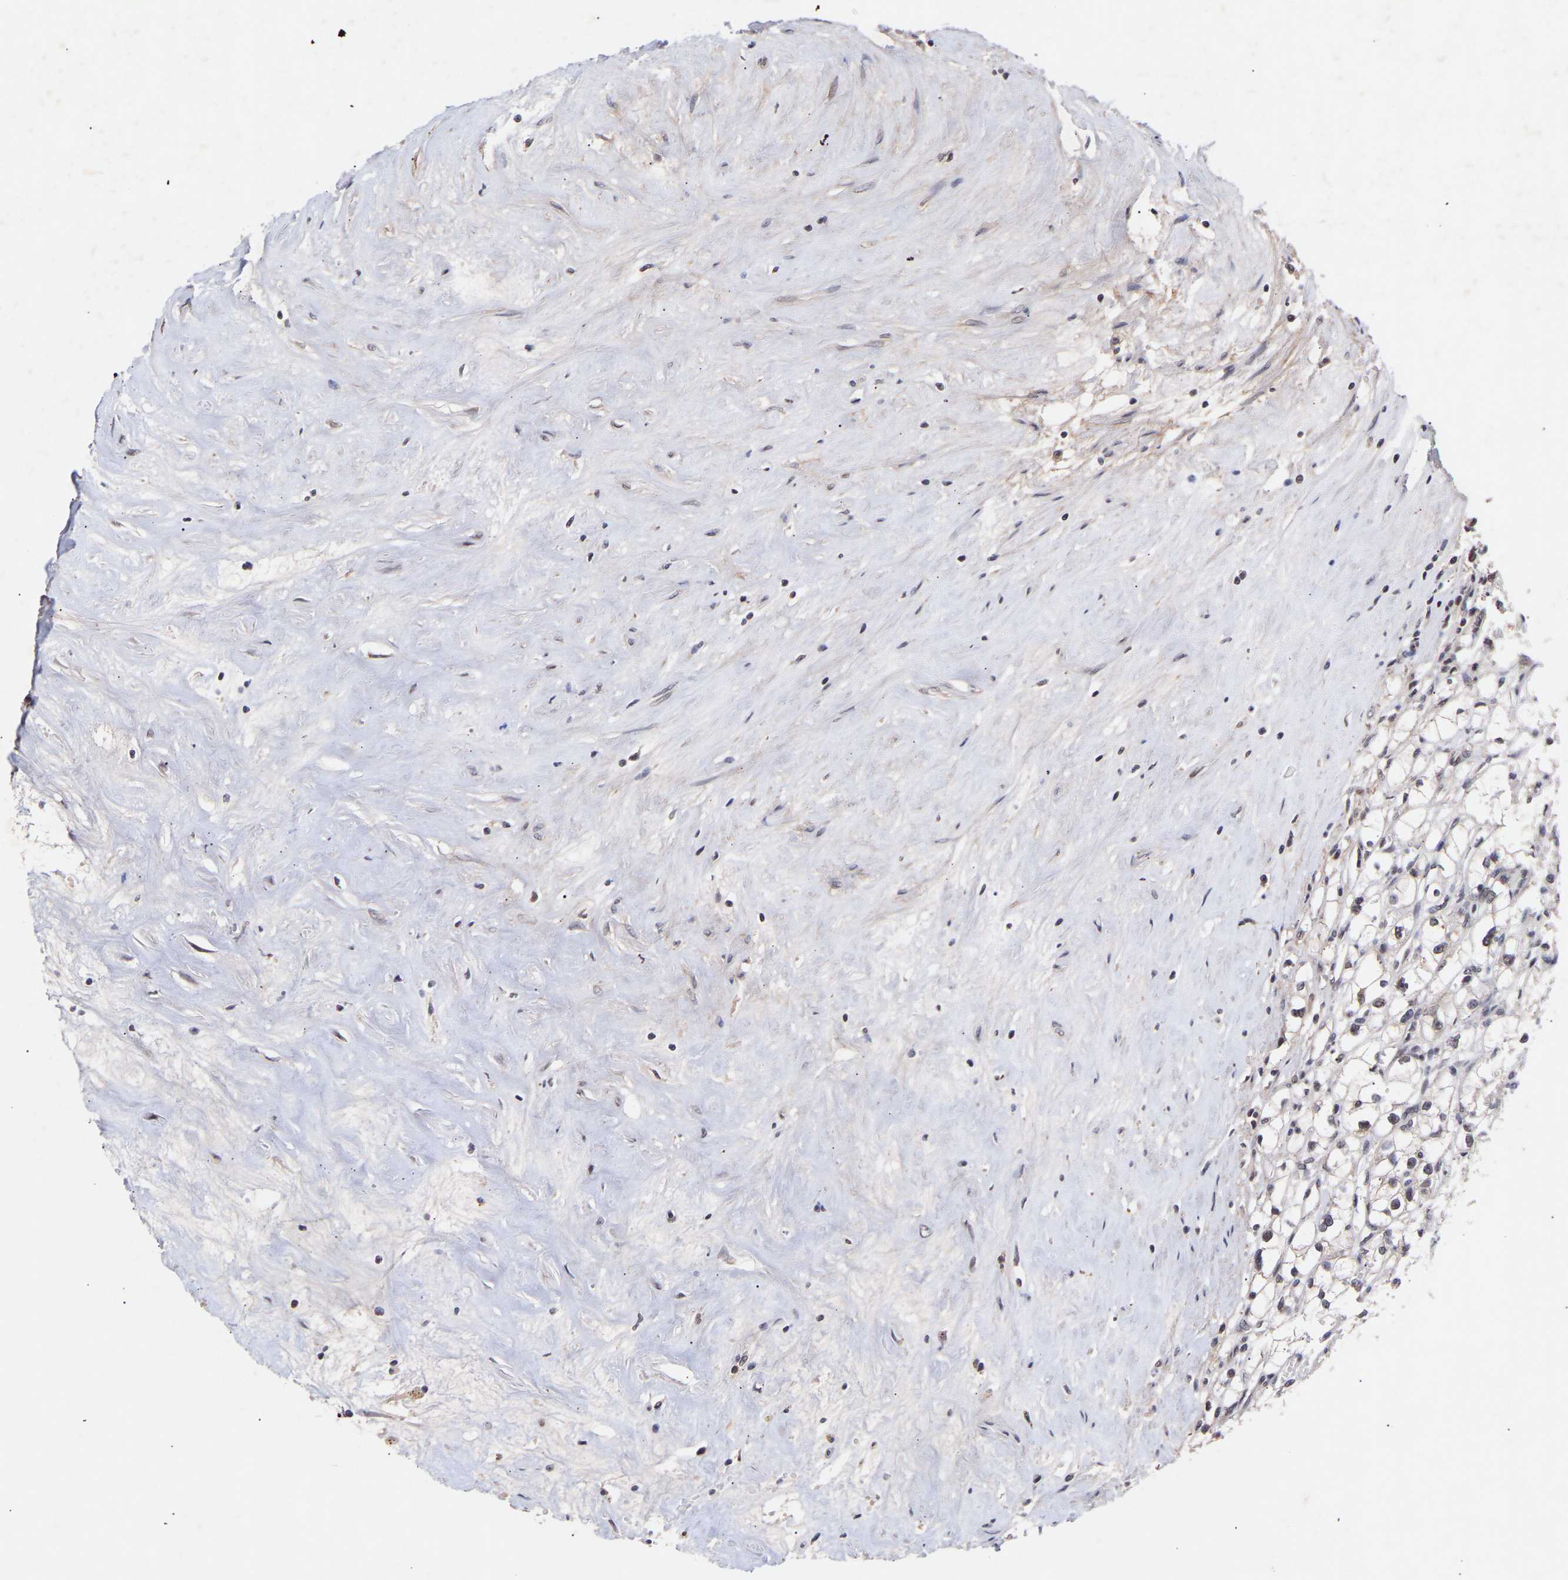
{"staining": {"intensity": "negative", "quantity": "none", "location": "none"}, "tissue": "renal cancer", "cell_type": "Tumor cells", "image_type": "cancer", "snomed": [{"axis": "morphology", "description": "Adenocarcinoma, NOS"}, {"axis": "topography", "description": "Kidney"}], "caption": "An IHC histopathology image of renal adenocarcinoma is shown. There is no staining in tumor cells of renal adenocarcinoma.", "gene": "RBM15", "patient": {"sex": "male", "age": 56}}